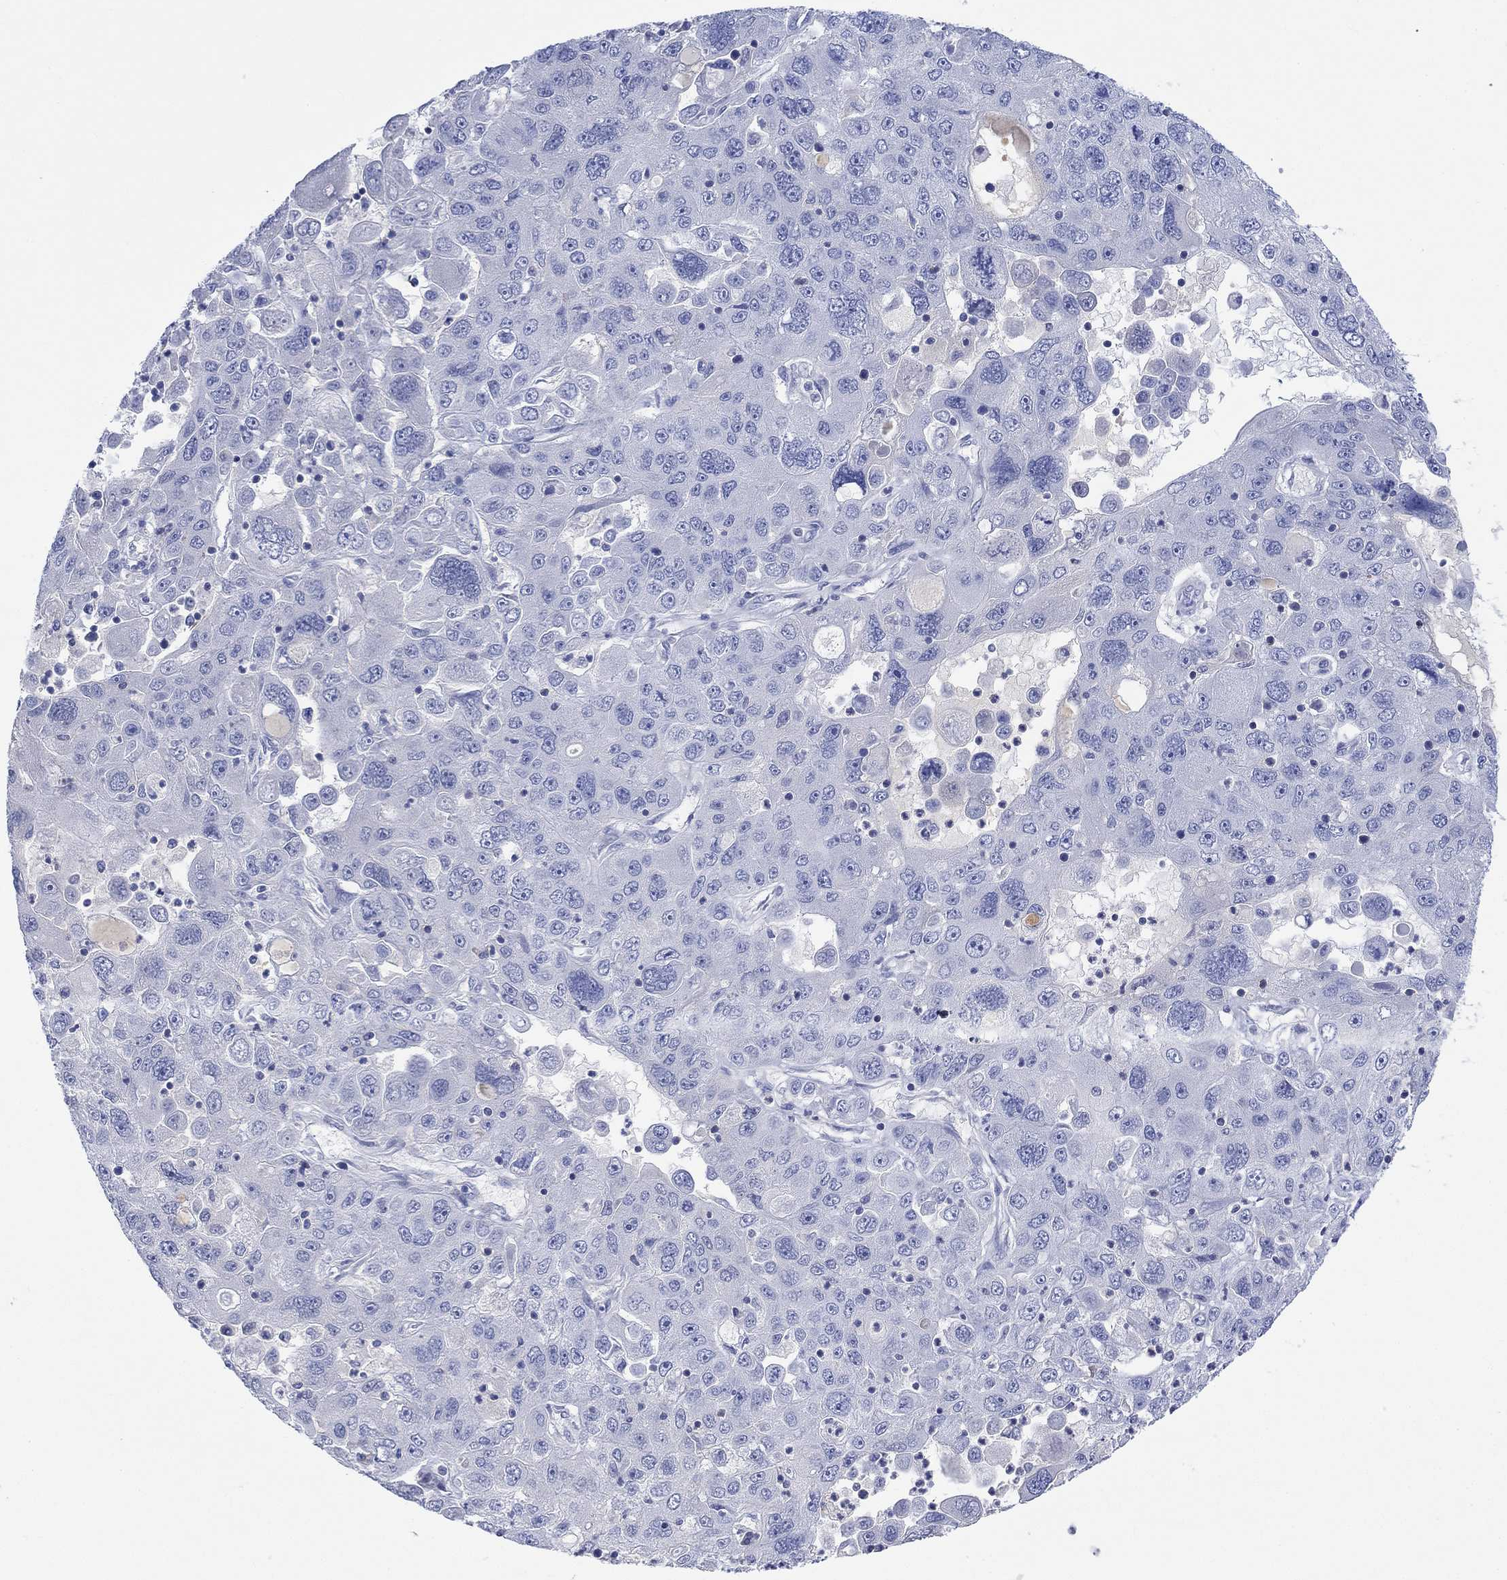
{"staining": {"intensity": "negative", "quantity": "none", "location": "none"}, "tissue": "stomach cancer", "cell_type": "Tumor cells", "image_type": "cancer", "snomed": [{"axis": "morphology", "description": "Adenocarcinoma, NOS"}, {"axis": "topography", "description": "Stomach"}], "caption": "Tumor cells are negative for brown protein staining in stomach cancer (adenocarcinoma).", "gene": "GCM1", "patient": {"sex": "male", "age": 56}}